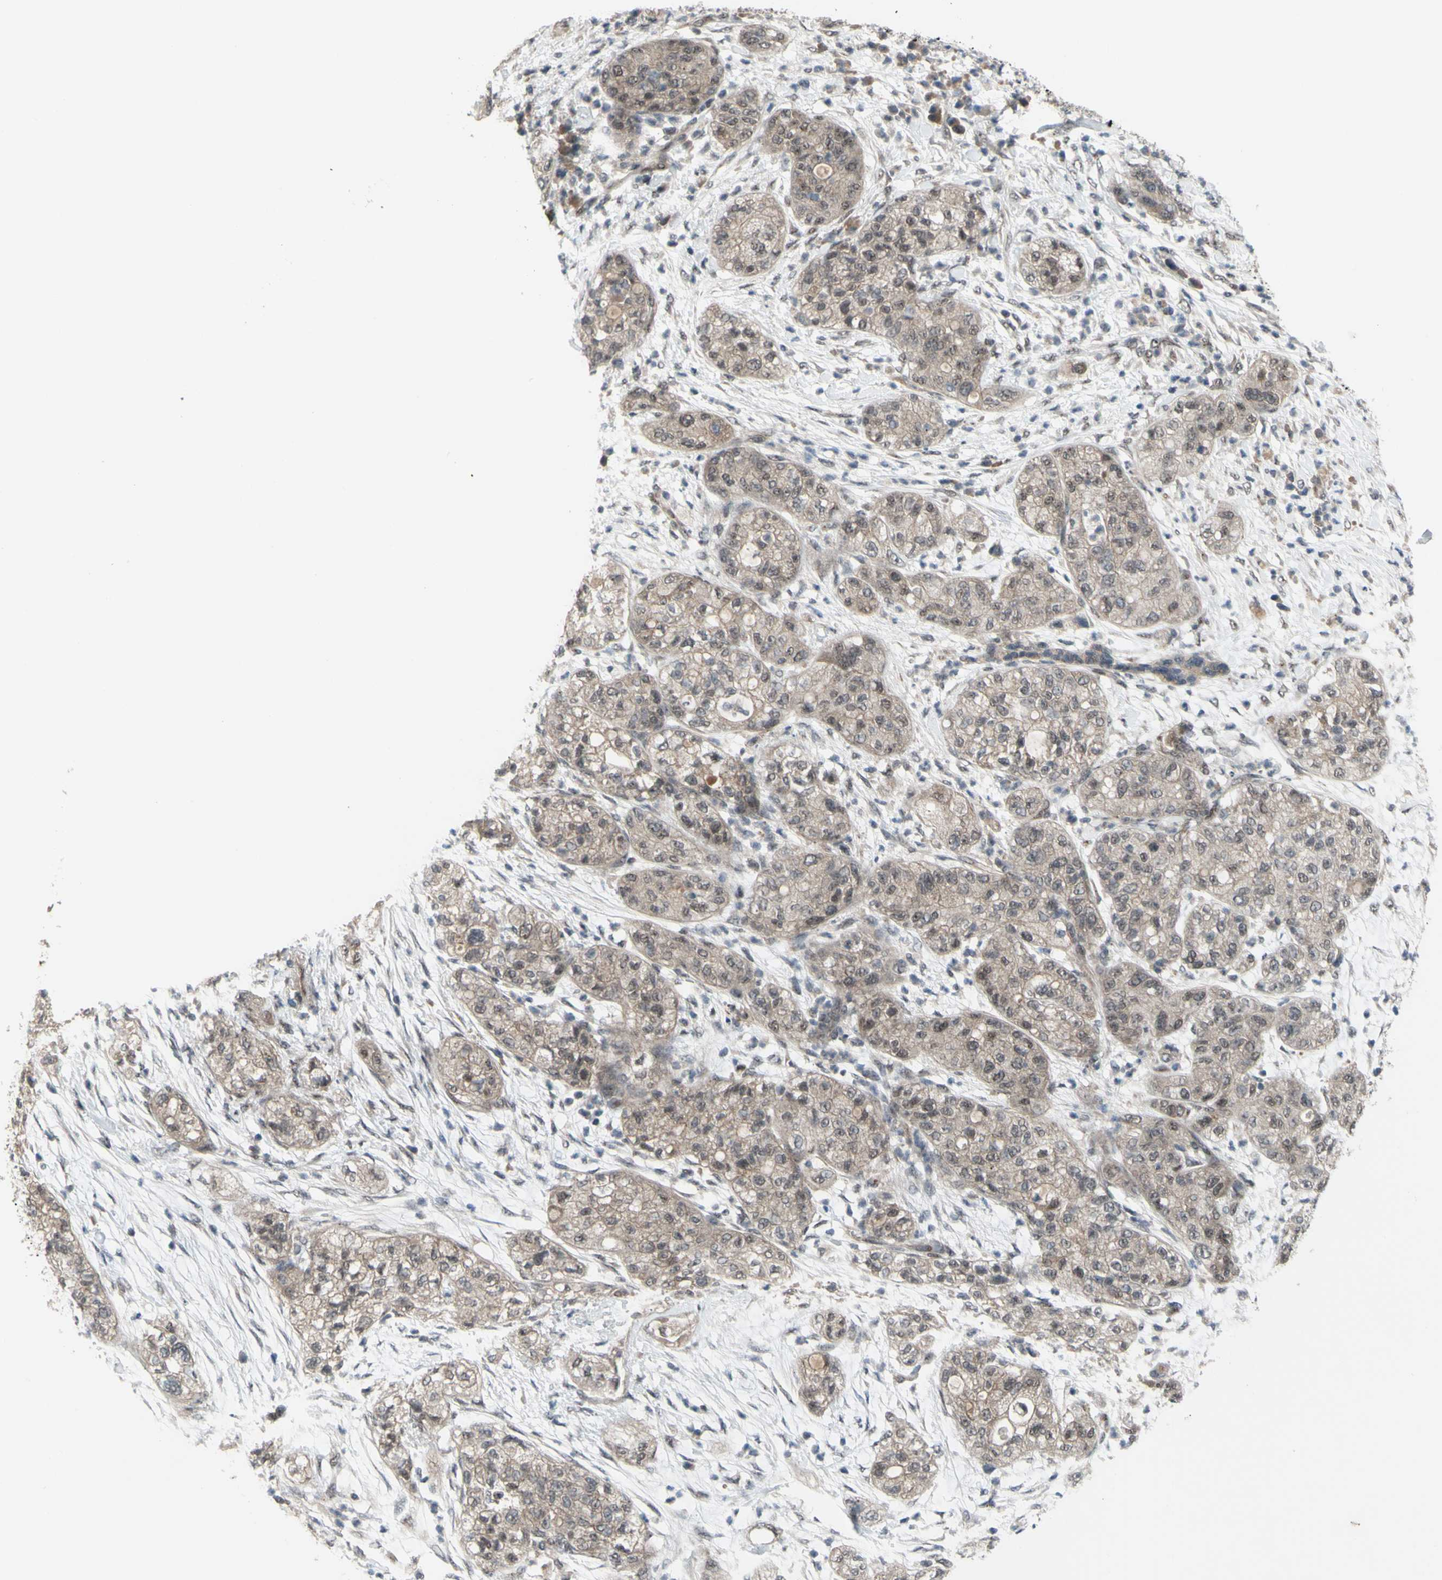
{"staining": {"intensity": "weak", "quantity": ">75%", "location": "cytoplasmic/membranous"}, "tissue": "pancreatic cancer", "cell_type": "Tumor cells", "image_type": "cancer", "snomed": [{"axis": "morphology", "description": "Adenocarcinoma, NOS"}, {"axis": "topography", "description": "Pancreas"}], "caption": "Human pancreatic cancer stained for a protein (brown) exhibits weak cytoplasmic/membranous positive staining in about >75% of tumor cells.", "gene": "TRDMT1", "patient": {"sex": "female", "age": 78}}